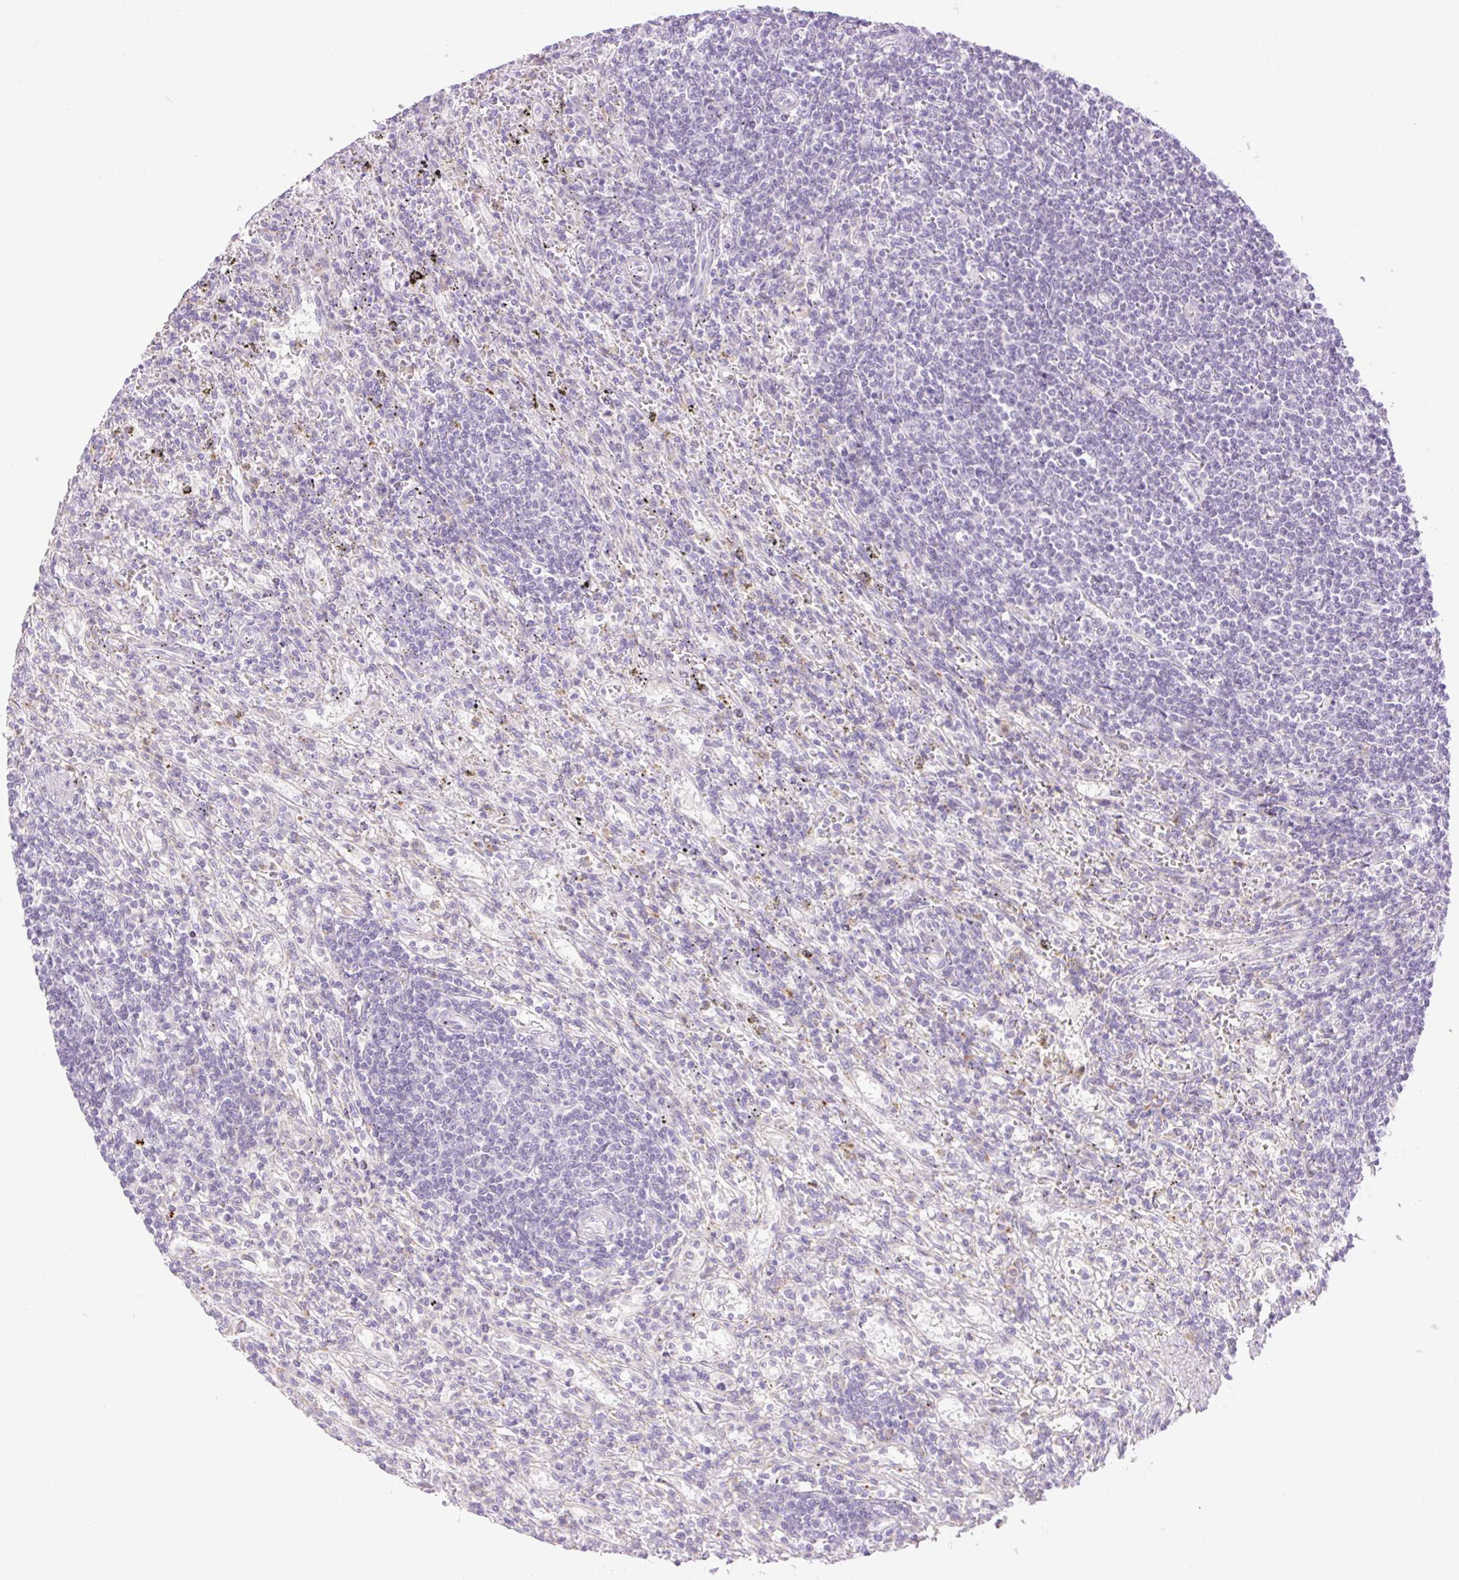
{"staining": {"intensity": "negative", "quantity": "none", "location": "none"}, "tissue": "lymphoma", "cell_type": "Tumor cells", "image_type": "cancer", "snomed": [{"axis": "morphology", "description": "Malignant lymphoma, non-Hodgkin's type, Low grade"}, {"axis": "topography", "description": "Spleen"}], "caption": "IHC histopathology image of neoplastic tissue: human lymphoma stained with DAB reveals no significant protein positivity in tumor cells. (DAB immunohistochemistry (IHC), high magnification).", "gene": "SPRYD4", "patient": {"sex": "male", "age": 76}}